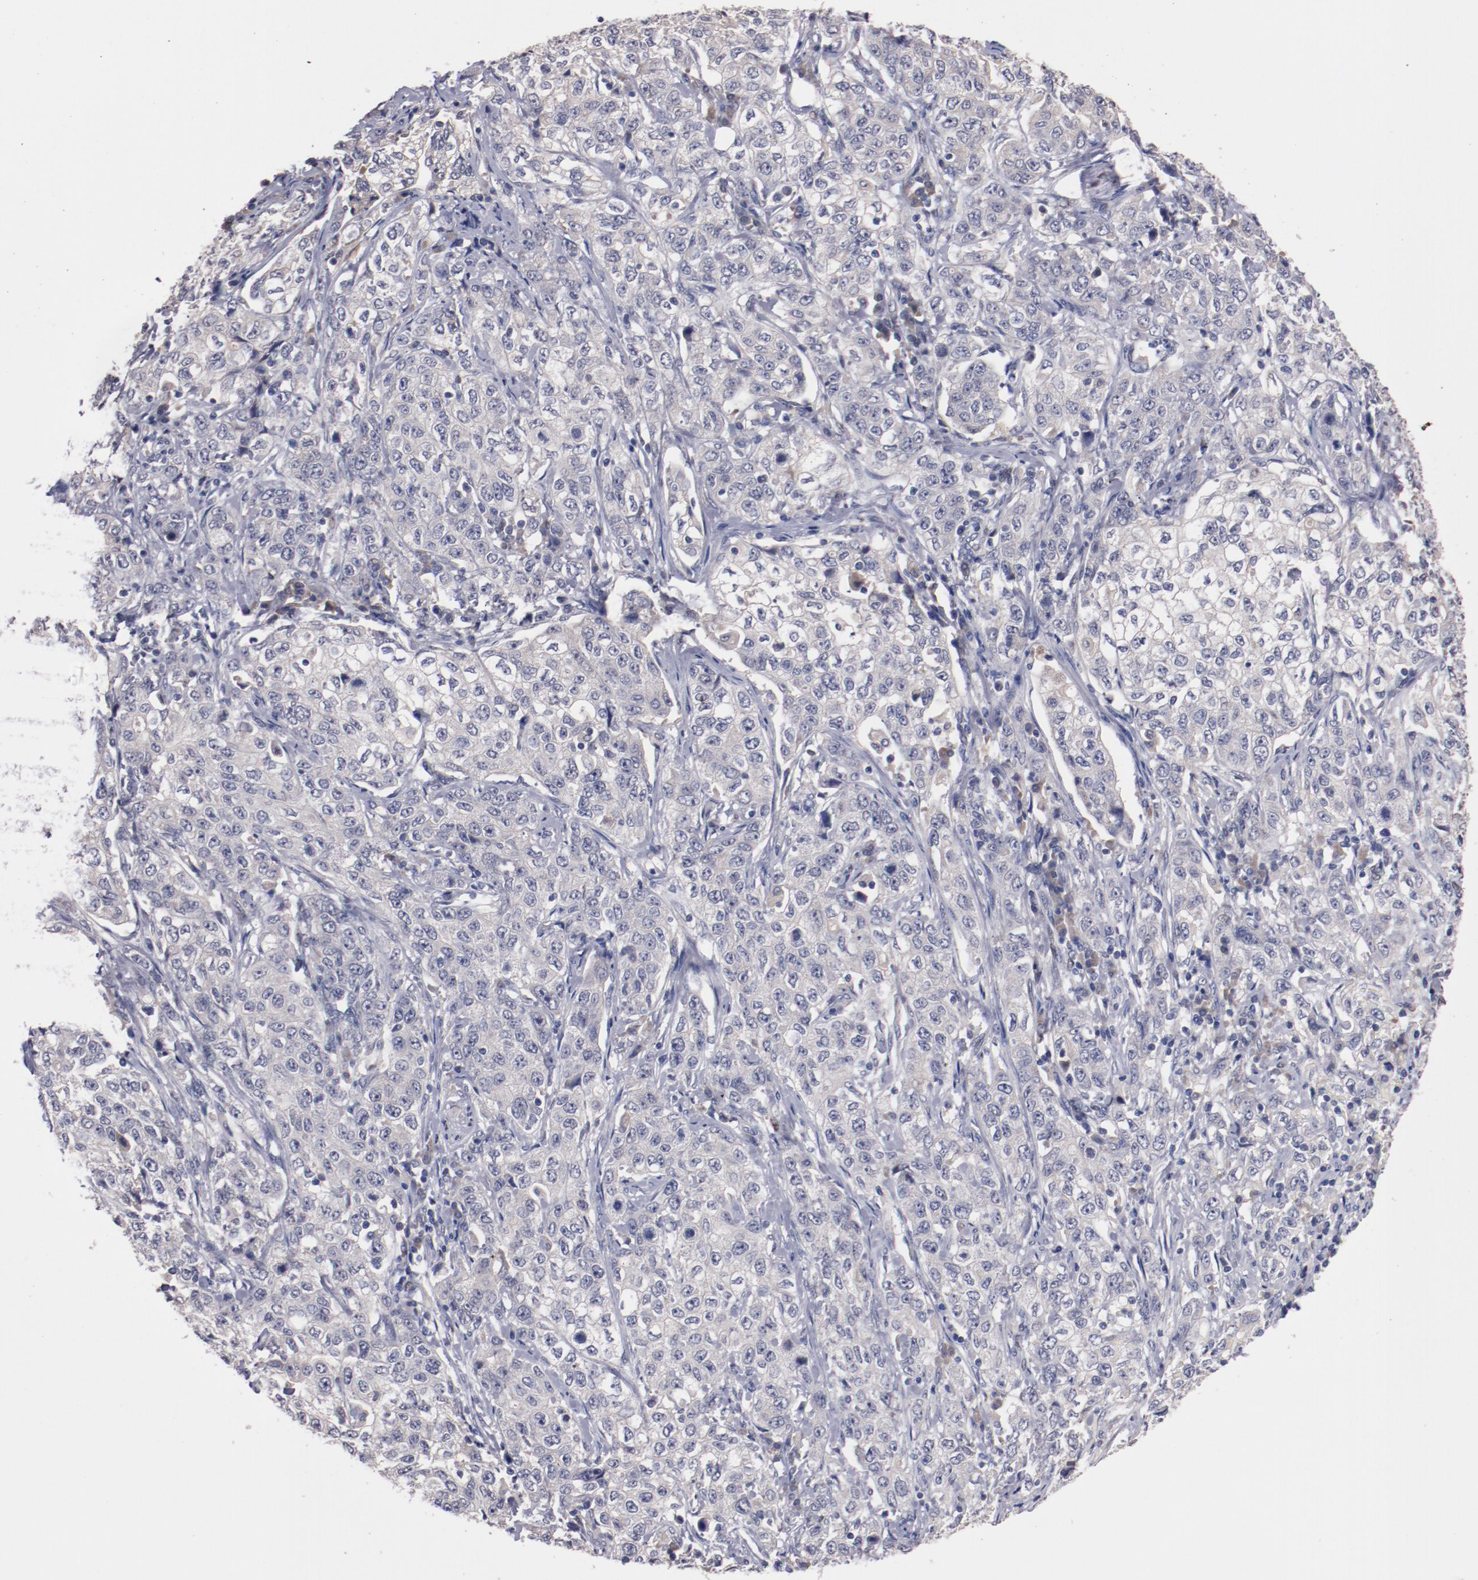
{"staining": {"intensity": "negative", "quantity": "none", "location": "none"}, "tissue": "stomach cancer", "cell_type": "Tumor cells", "image_type": "cancer", "snomed": [{"axis": "morphology", "description": "Adenocarcinoma, NOS"}, {"axis": "topography", "description": "Stomach"}], "caption": "A photomicrograph of stomach adenocarcinoma stained for a protein shows no brown staining in tumor cells.", "gene": "FAM81A", "patient": {"sex": "male", "age": 48}}